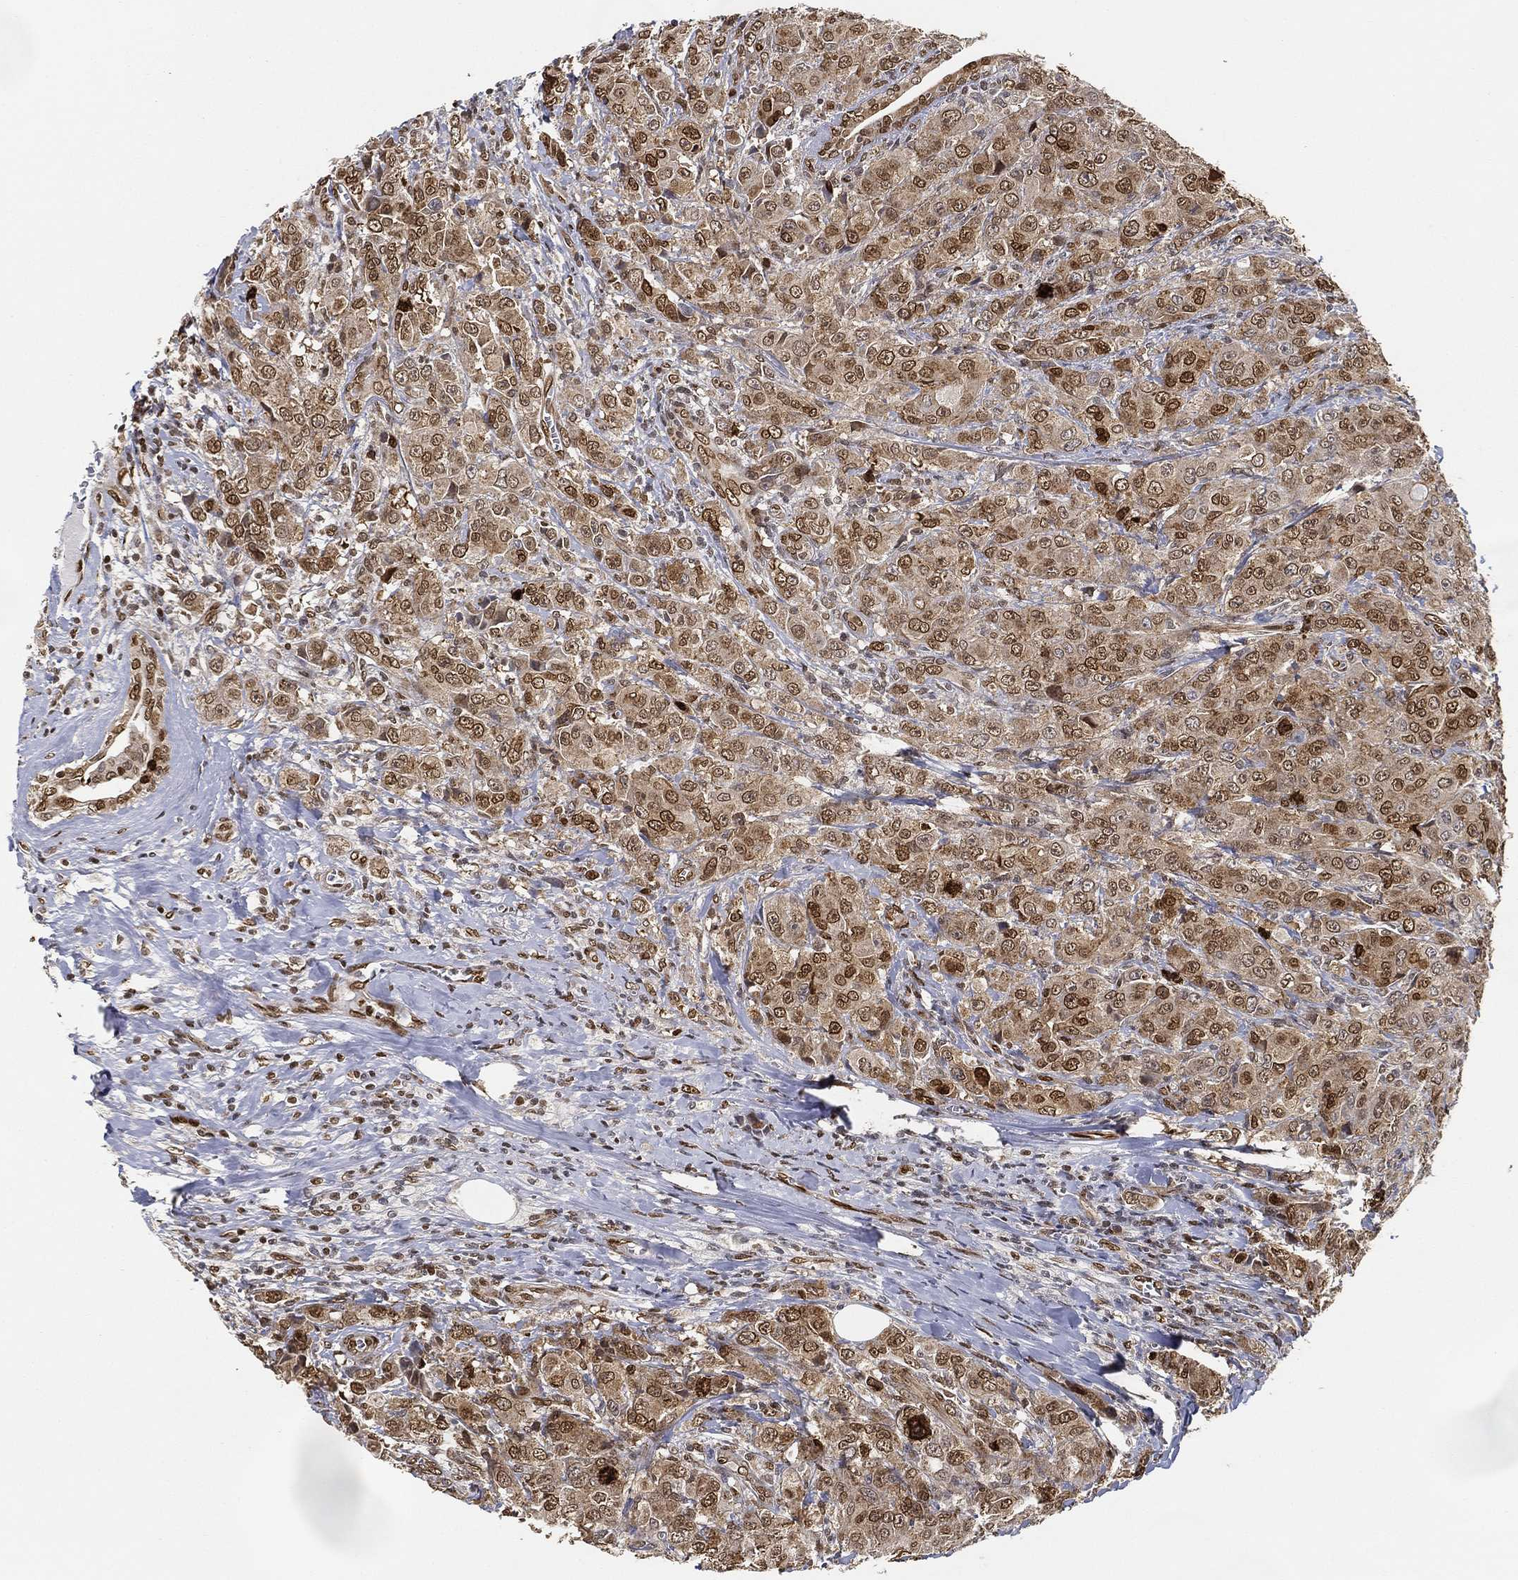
{"staining": {"intensity": "moderate", "quantity": "25%-75%", "location": "nuclear"}, "tissue": "breast cancer", "cell_type": "Tumor cells", "image_type": "cancer", "snomed": [{"axis": "morphology", "description": "Duct carcinoma"}, {"axis": "topography", "description": "Breast"}], "caption": "Protein expression analysis of human breast cancer reveals moderate nuclear positivity in approximately 25%-75% of tumor cells.", "gene": "LMNB1", "patient": {"sex": "female", "age": 43}}